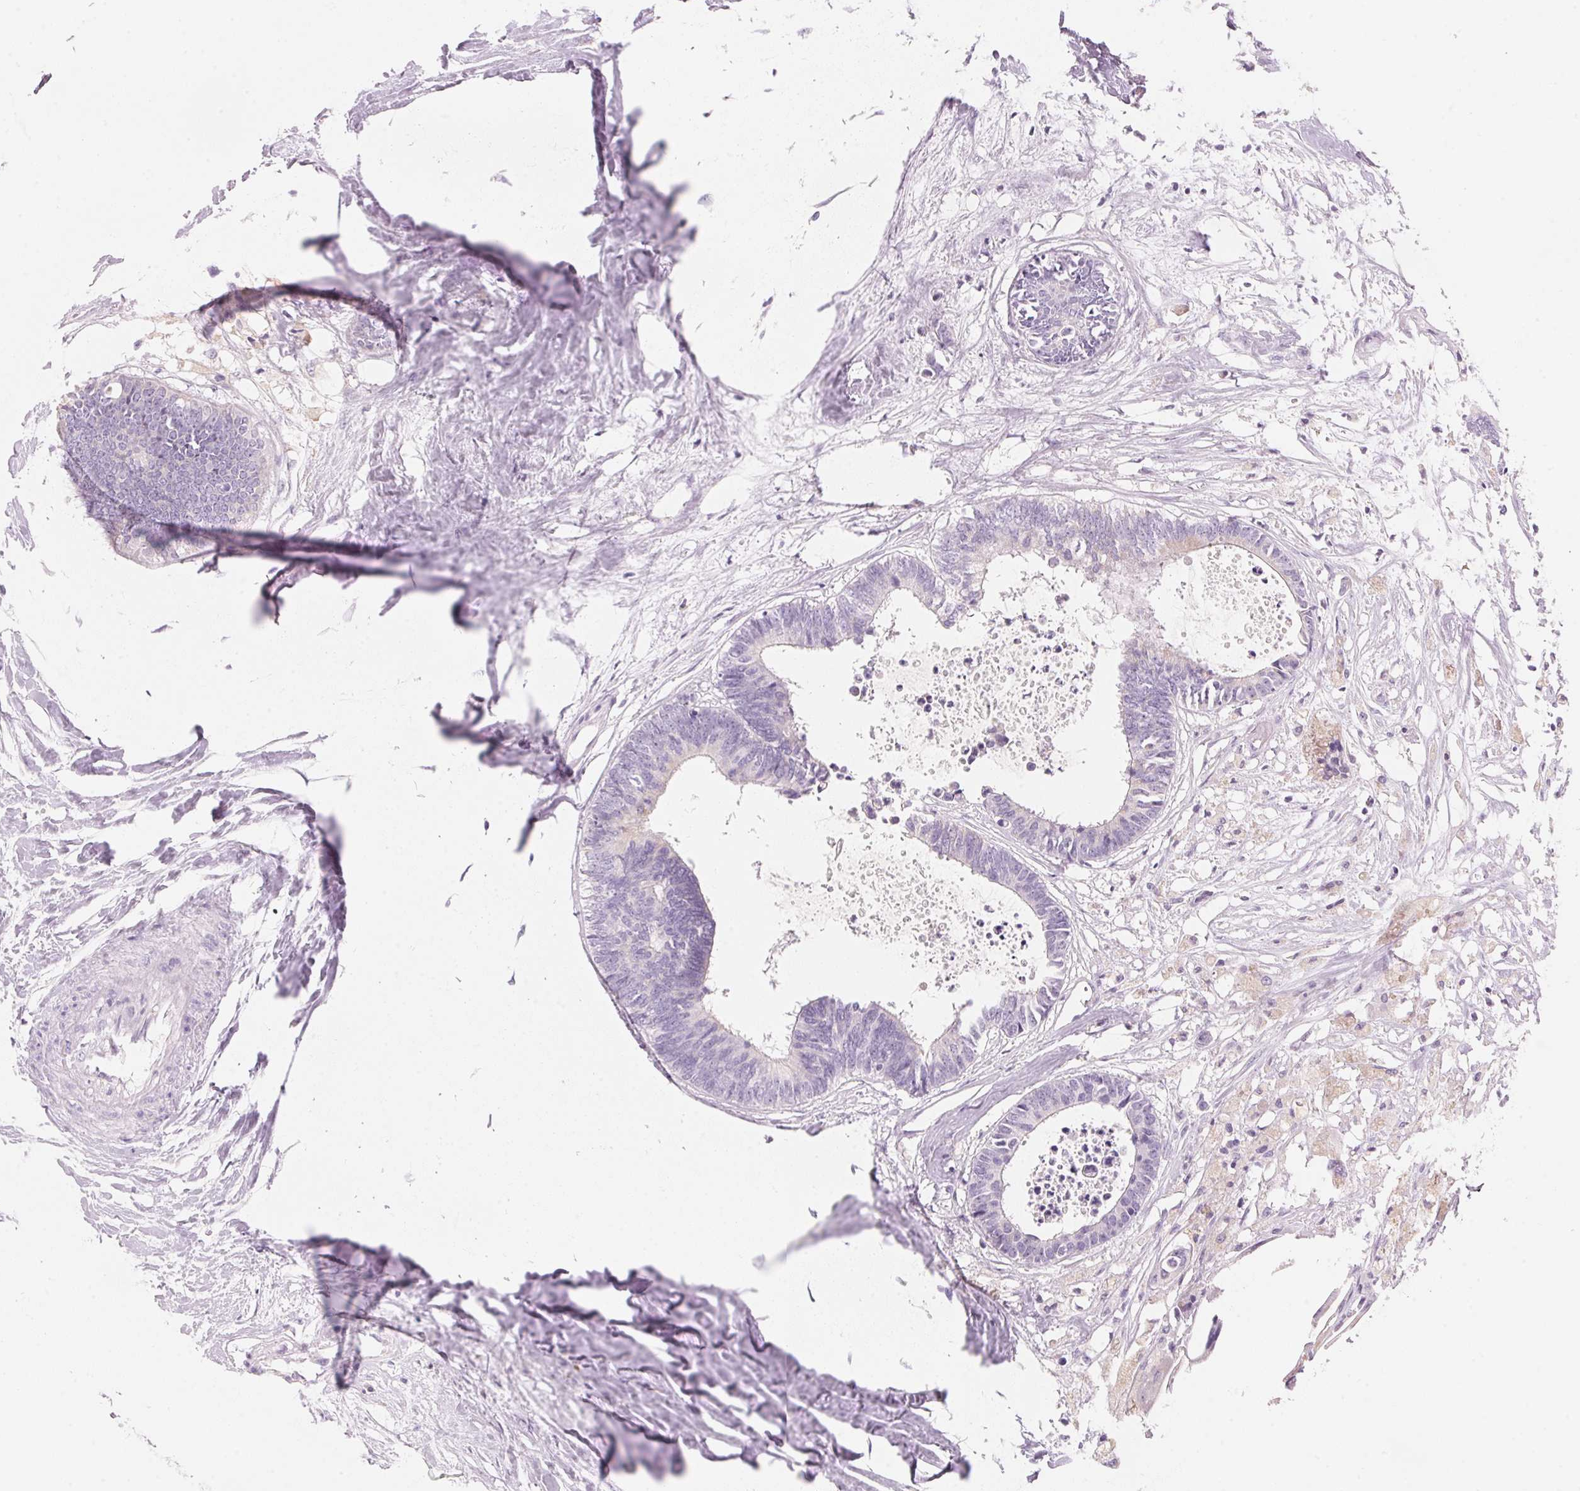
{"staining": {"intensity": "negative", "quantity": "none", "location": "none"}, "tissue": "colorectal cancer", "cell_type": "Tumor cells", "image_type": "cancer", "snomed": [{"axis": "morphology", "description": "Adenocarcinoma, NOS"}, {"axis": "topography", "description": "Colon"}, {"axis": "topography", "description": "Rectum"}], "caption": "Immunohistochemical staining of human adenocarcinoma (colorectal) shows no significant staining in tumor cells.", "gene": "HOXB13", "patient": {"sex": "male", "age": 57}}